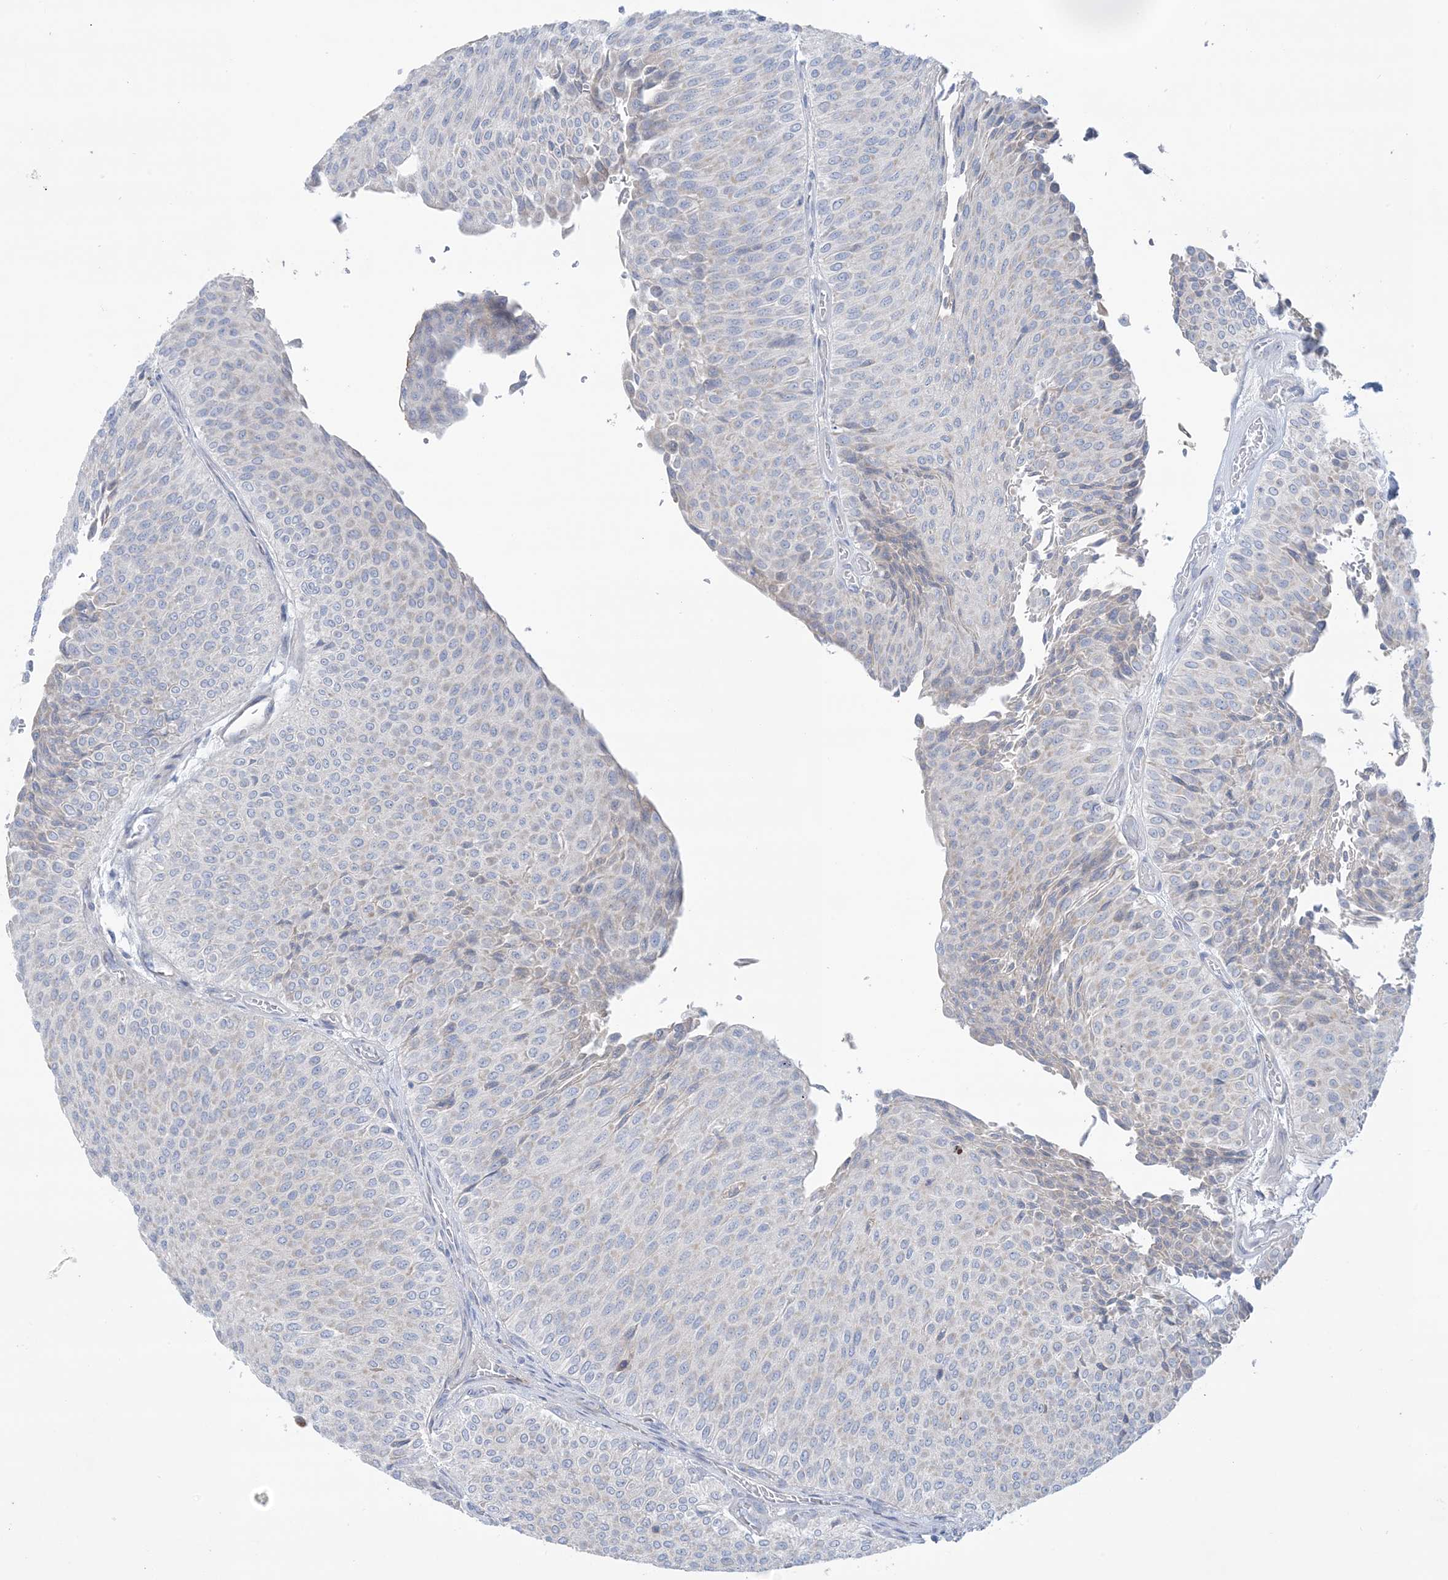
{"staining": {"intensity": "negative", "quantity": "none", "location": "none"}, "tissue": "urothelial cancer", "cell_type": "Tumor cells", "image_type": "cancer", "snomed": [{"axis": "morphology", "description": "Urothelial carcinoma, Low grade"}, {"axis": "topography", "description": "Urinary bladder"}], "caption": "An image of human low-grade urothelial carcinoma is negative for staining in tumor cells. (DAB immunohistochemistry (IHC) with hematoxylin counter stain).", "gene": "ATP11C", "patient": {"sex": "male", "age": 78}}